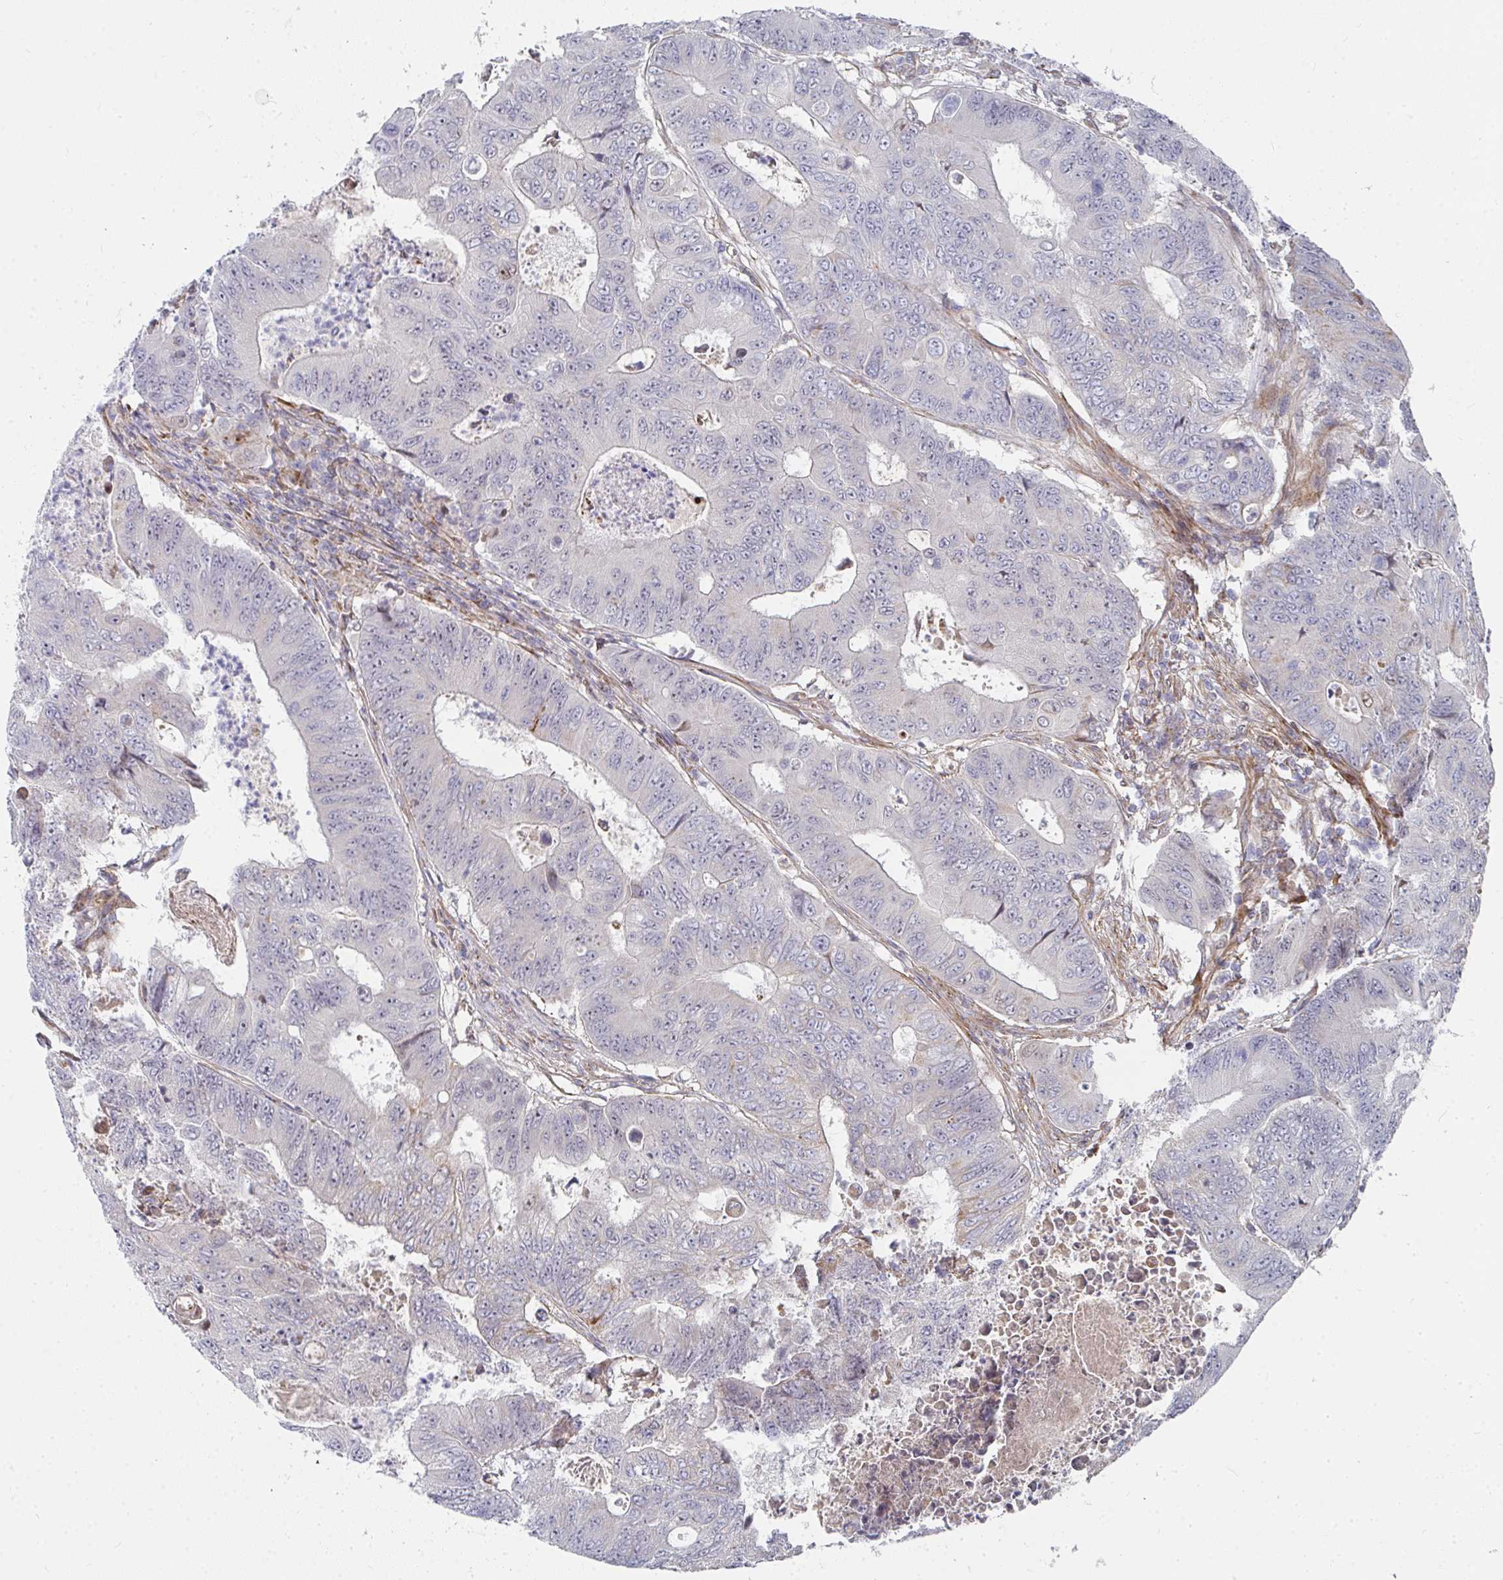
{"staining": {"intensity": "negative", "quantity": "none", "location": "none"}, "tissue": "colorectal cancer", "cell_type": "Tumor cells", "image_type": "cancer", "snomed": [{"axis": "morphology", "description": "Adenocarcinoma, NOS"}, {"axis": "topography", "description": "Colon"}], "caption": "High magnification brightfield microscopy of adenocarcinoma (colorectal) stained with DAB (brown) and counterstained with hematoxylin (blue): tumor cells show no significant expression.", "gene": "RHEBL1", "patient": {"sex": "female", "age": 48}}